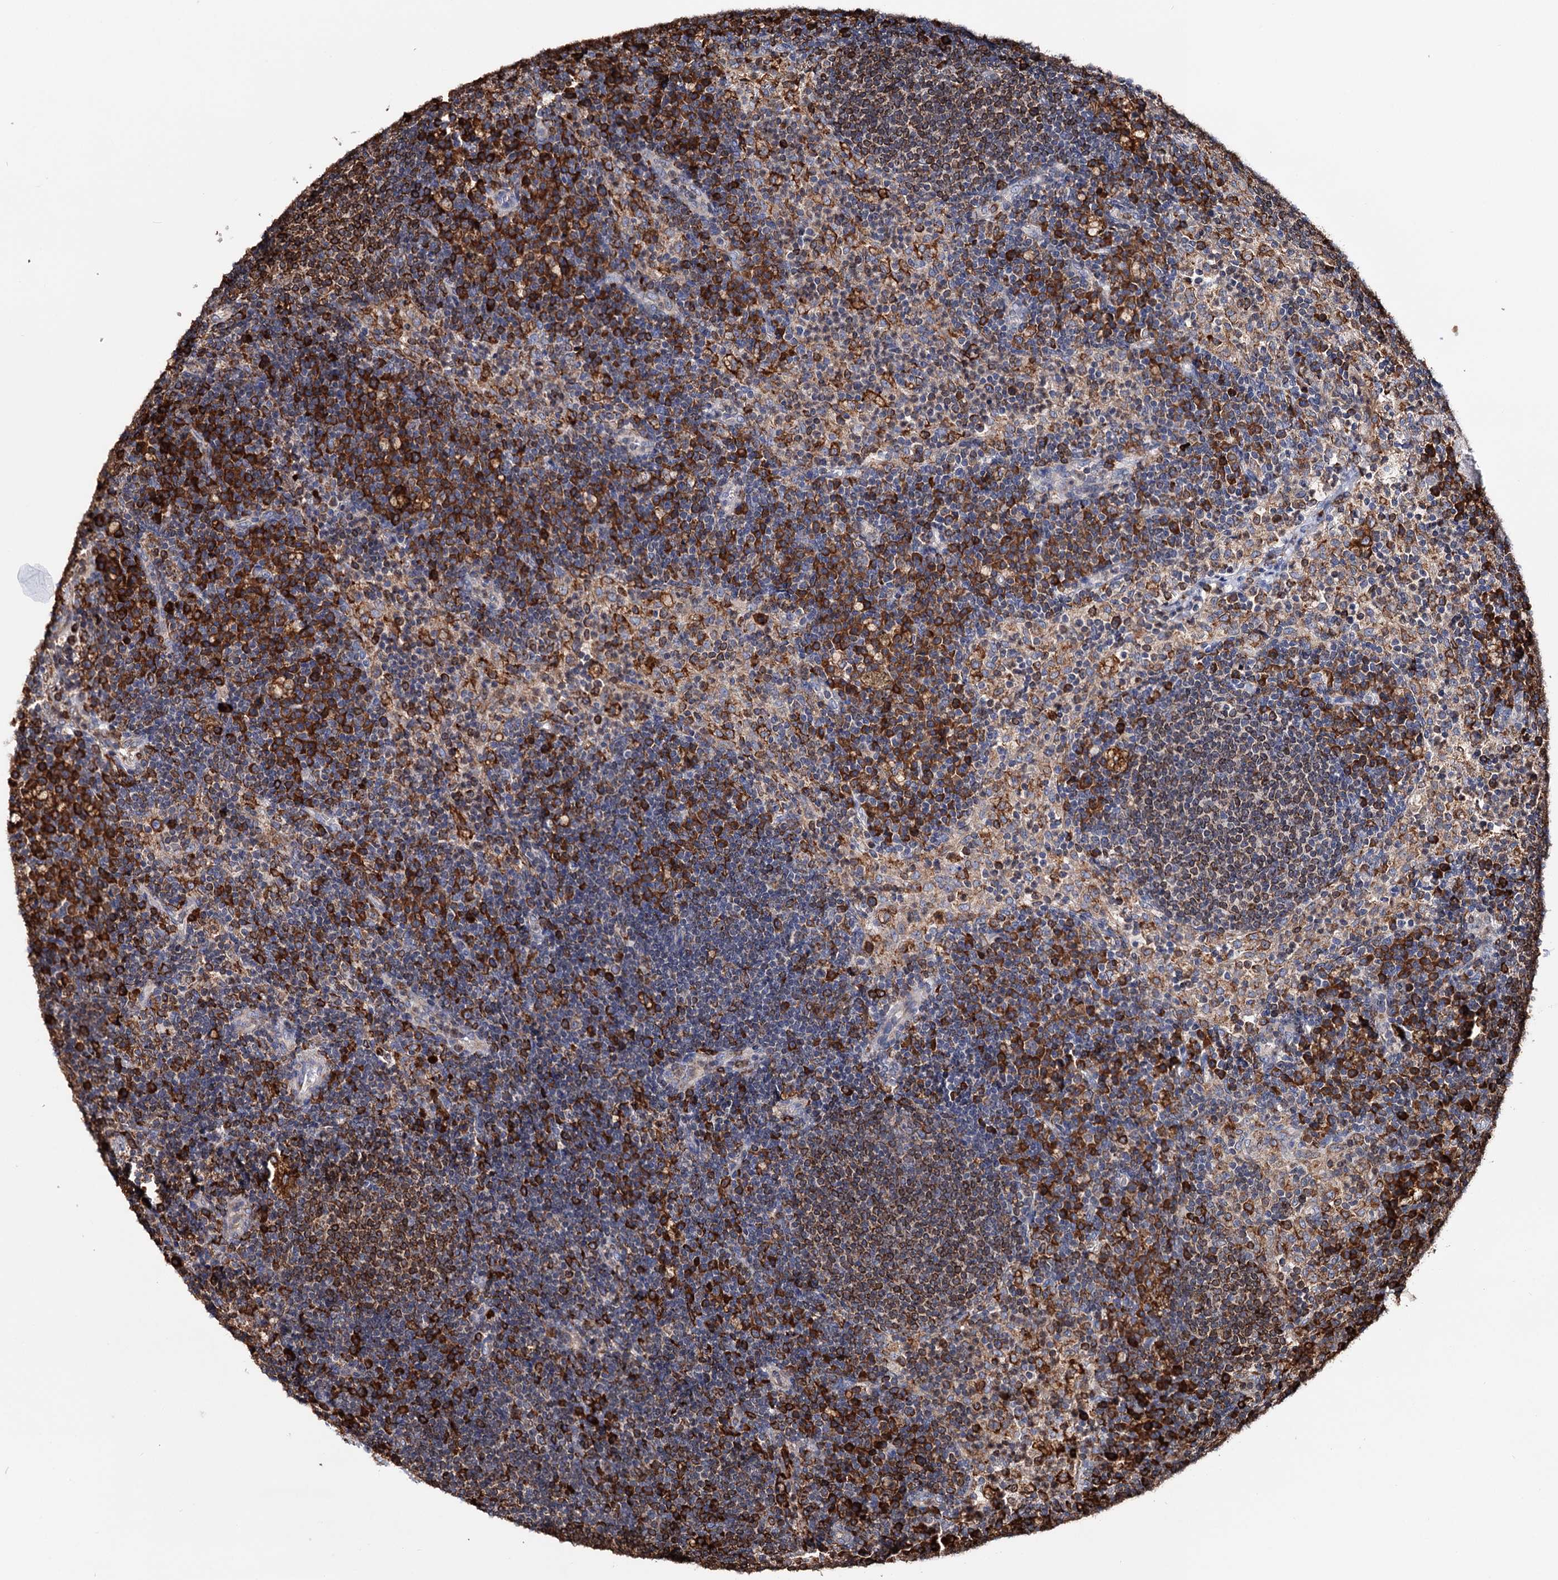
{"staining": {"intensity": "strong", "quantity": "25%-75%", "location": "cytoplasmic/membranous"}, "tissue": "lymph node", "cell_type": "Germinal center cells", "image_type": "normal", "snomed": [{"axis": "morphology", "description": "Normal tissue, NOS"}, {"axis": "topography", "description": "Lymph node"}], "caption": "Immunohistochemical staining of benign lymph node exhibits high levels of strong cytoplasmic/membranous positivity in approximately 25%-75% of germinal center cells. The staining was performed using DAB to visualize the protein expression in brown, while the nuclei were stained in blue with hematoxylin (Magnification: 20x).", "gene": "ERP29", "patient": {"sex": "female", "age": 70}}